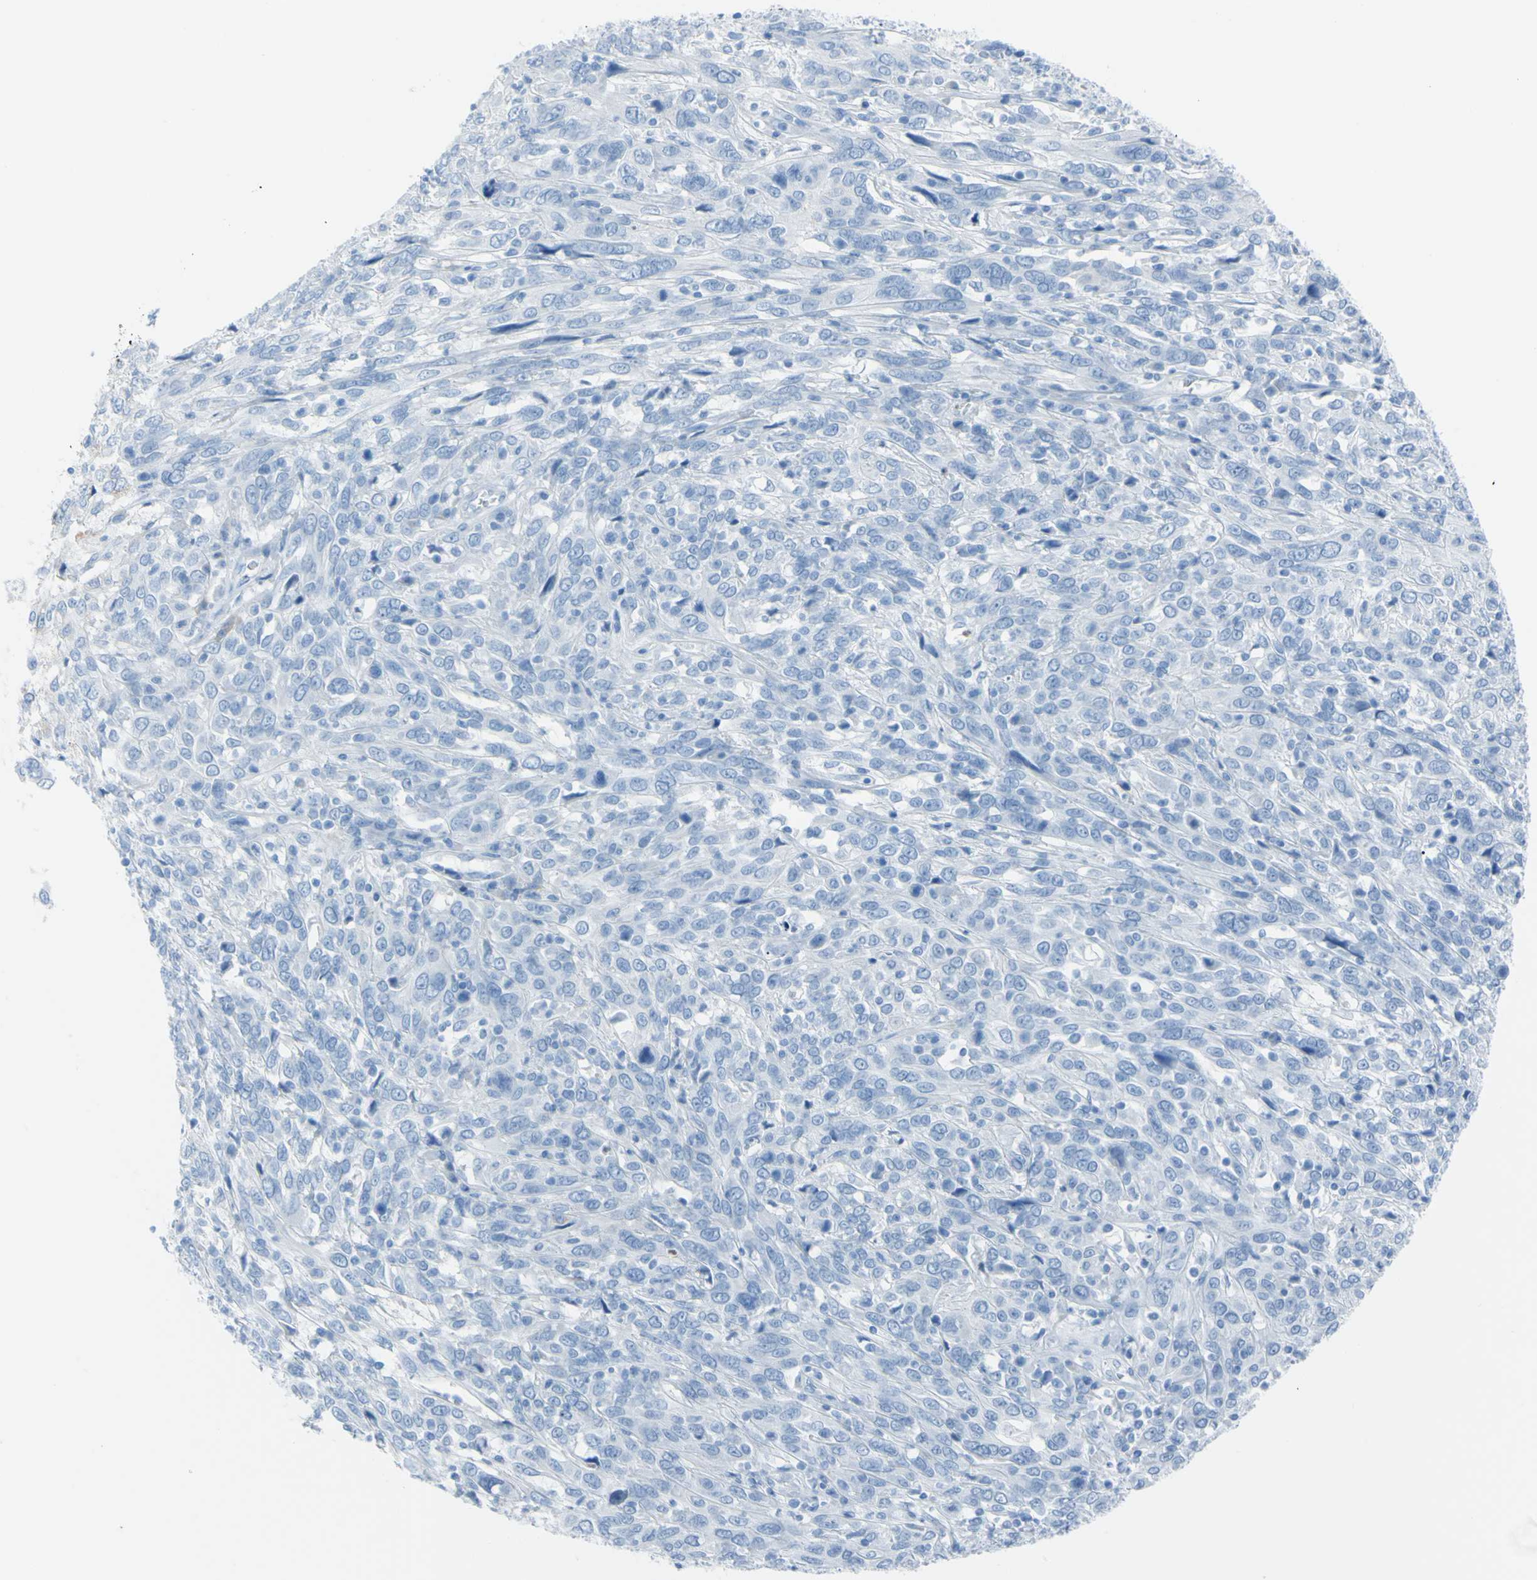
{"staining": {"intensity": "negative", "quantity": "none", "location": "none"}, "tissue": "cervical cancer", "cell_type": "Tumor cells", "image_type": "cancer", "snomed": [{"axis": "morphology", "description": "Squamous cell carcinoma, NOS"}, {"axis": "topography", "description": "Cervix"}], "caption": "Human squamous cell carcinoma (cervical) stained for a protein using immunohistochemistry shows no positivity in tumor cells.", "gene": "TFPI2", "patient": {"sex": "female", "age": 46}}